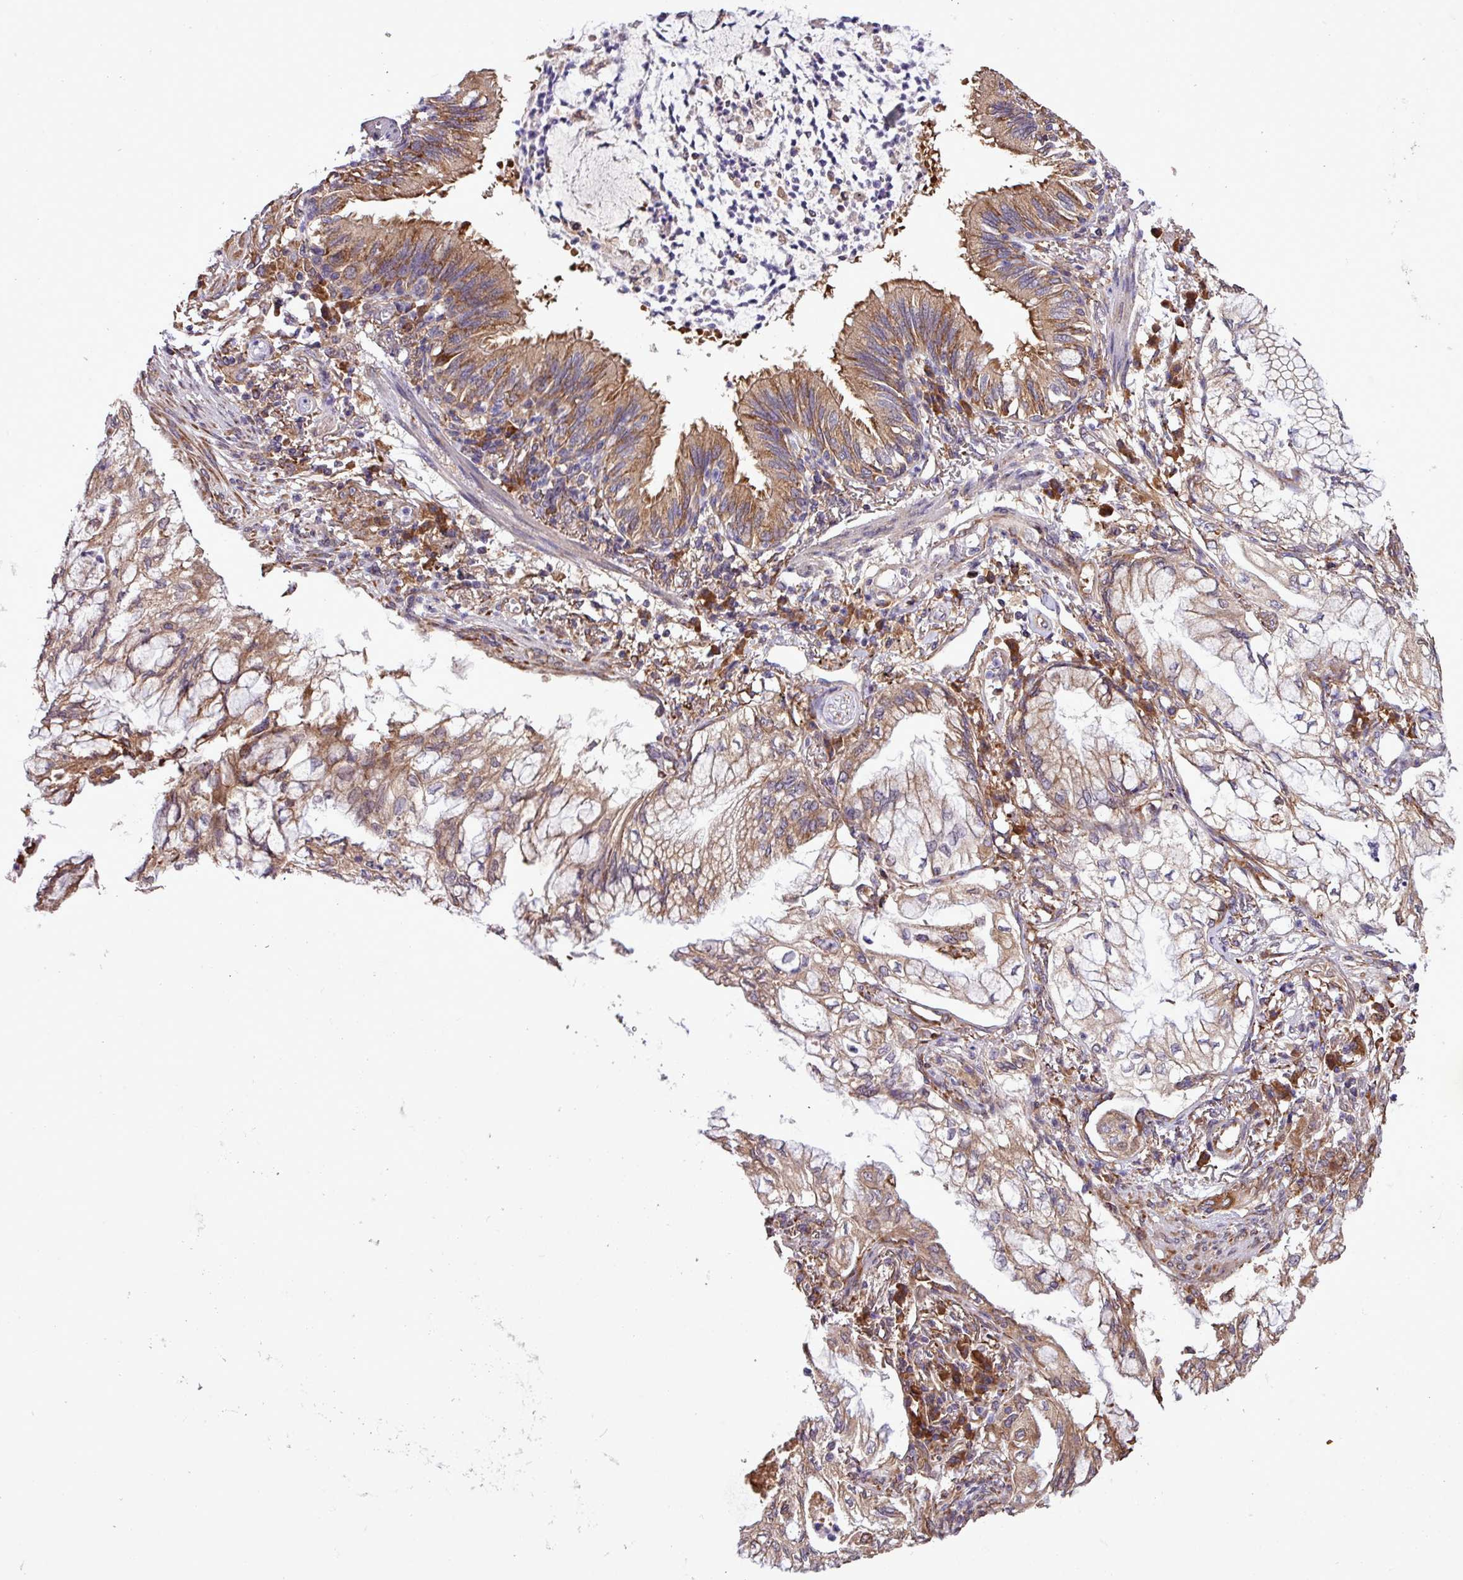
{"staining": {"intensity": "moderate", "quantity": ">75%", "location": "cytoplasmic/membranous"}, "tissue": "lung cancer", "cell_type": "Tumor cells", "image_type": "cancer", "snomed": [{"axis": "morphology", "description": "Adenocarcinoma, NOS"}, {"axis": "topography", "description": "Lung"}], "caption": "Adenocarcinoma (lung) was stained to show a protein in brown. There is medium levels of moderate cytoplasmic/membranous staining in about >75% of tumor cells.", "gene": "MEGF6", "patient": {"sex": "female", "age": 70}}